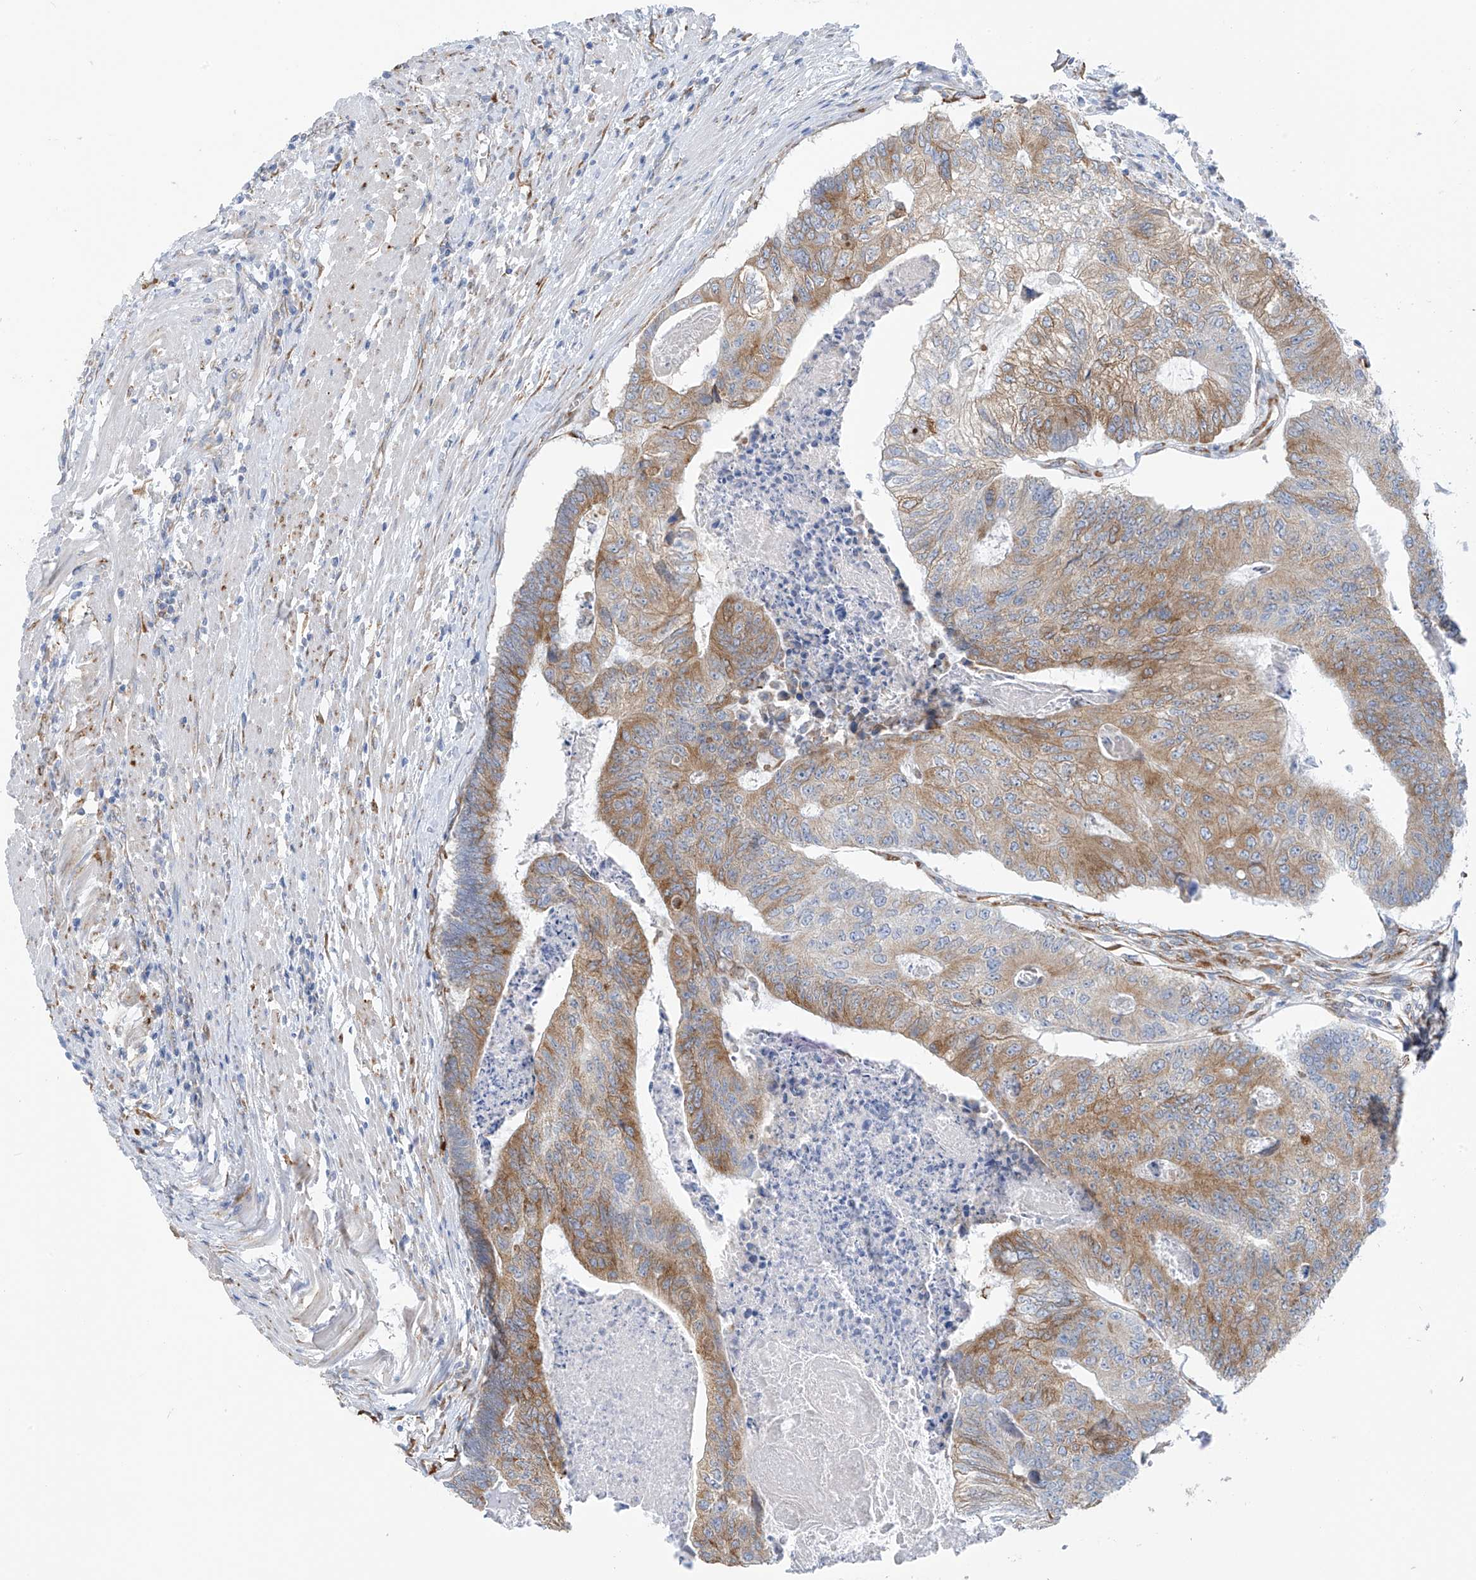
{"staining": {"intensity": "moderate", "quantity": ">75%", "location": "cytoplasmic/membranous"}, "tissue": "colorectal cancer", "cell_type": "Tumor cells", "image_type": "cancer", "snomed": [{"axis": "morphology", "description": "Adenocarcinoma, NOS"}, {"axis": "topography", "description": "Colon"}], "caption": "Colorectal cancer (adenocarcinoma) was stained to show a protein in brown. There is medium levels of moderate cytoplasmic/membranous staining in about >75% of tumor cells.", "gene": "RCN2", "patient": {"sex": "female", "age": 67}}